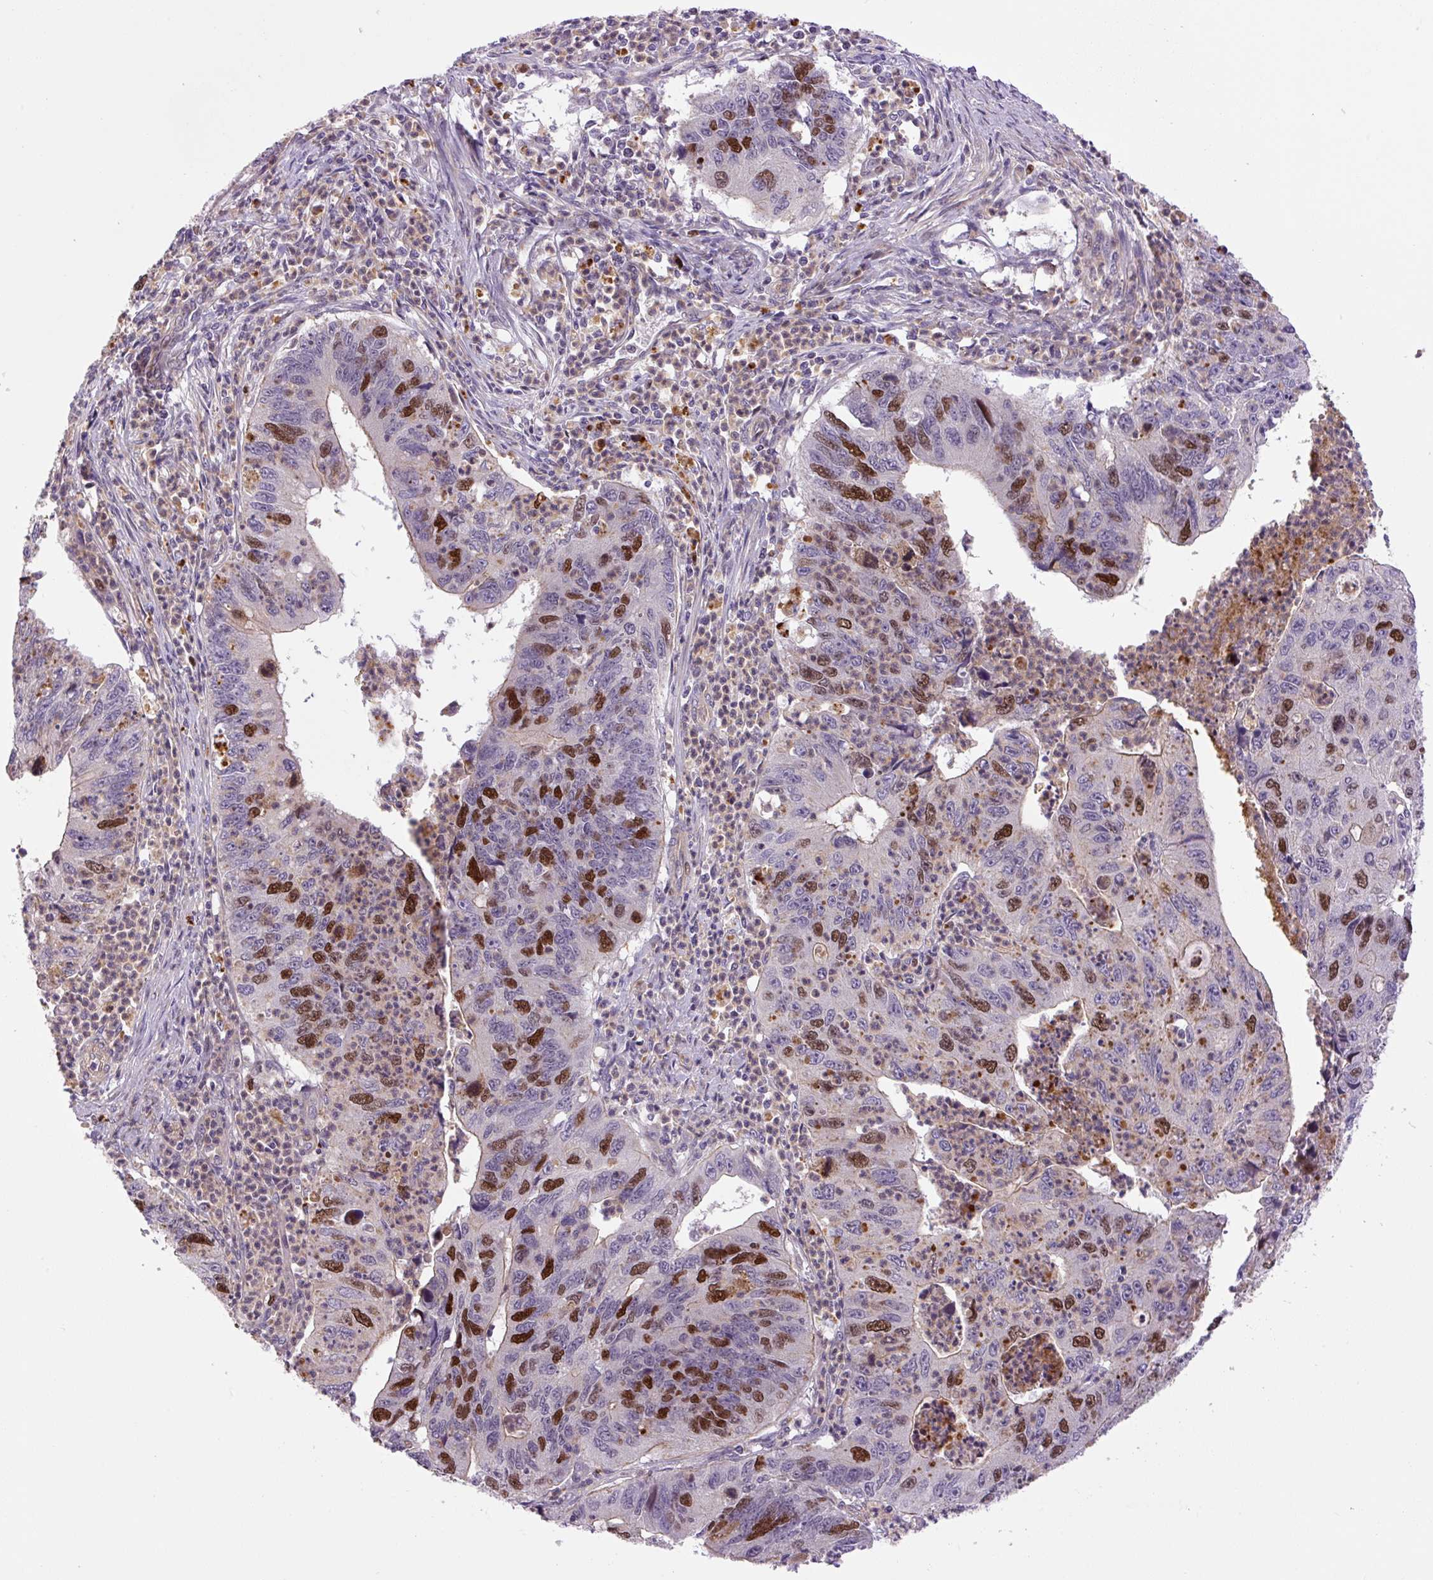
{"staining": {"intensity": "strong", "quantity": "25%-75%", "location": "nuclear"}, "tissue": "stomach cancer", "cell_type": "Tumor cells", "image_type": "cancer", "snomed": [{"axis": "morphology", "description": "Adenocarcinoma, NOS"}, {"axis": "topography", "description": "Stomach"}], "caption": "Human adenocarcinoma (stomach) stained with a brown dye exhibits strong nuclear positive expression in approximately 25%-75% of tumor cells.", "gene": "KIFC1", "patient": {"sex": "male", "age": 59}}